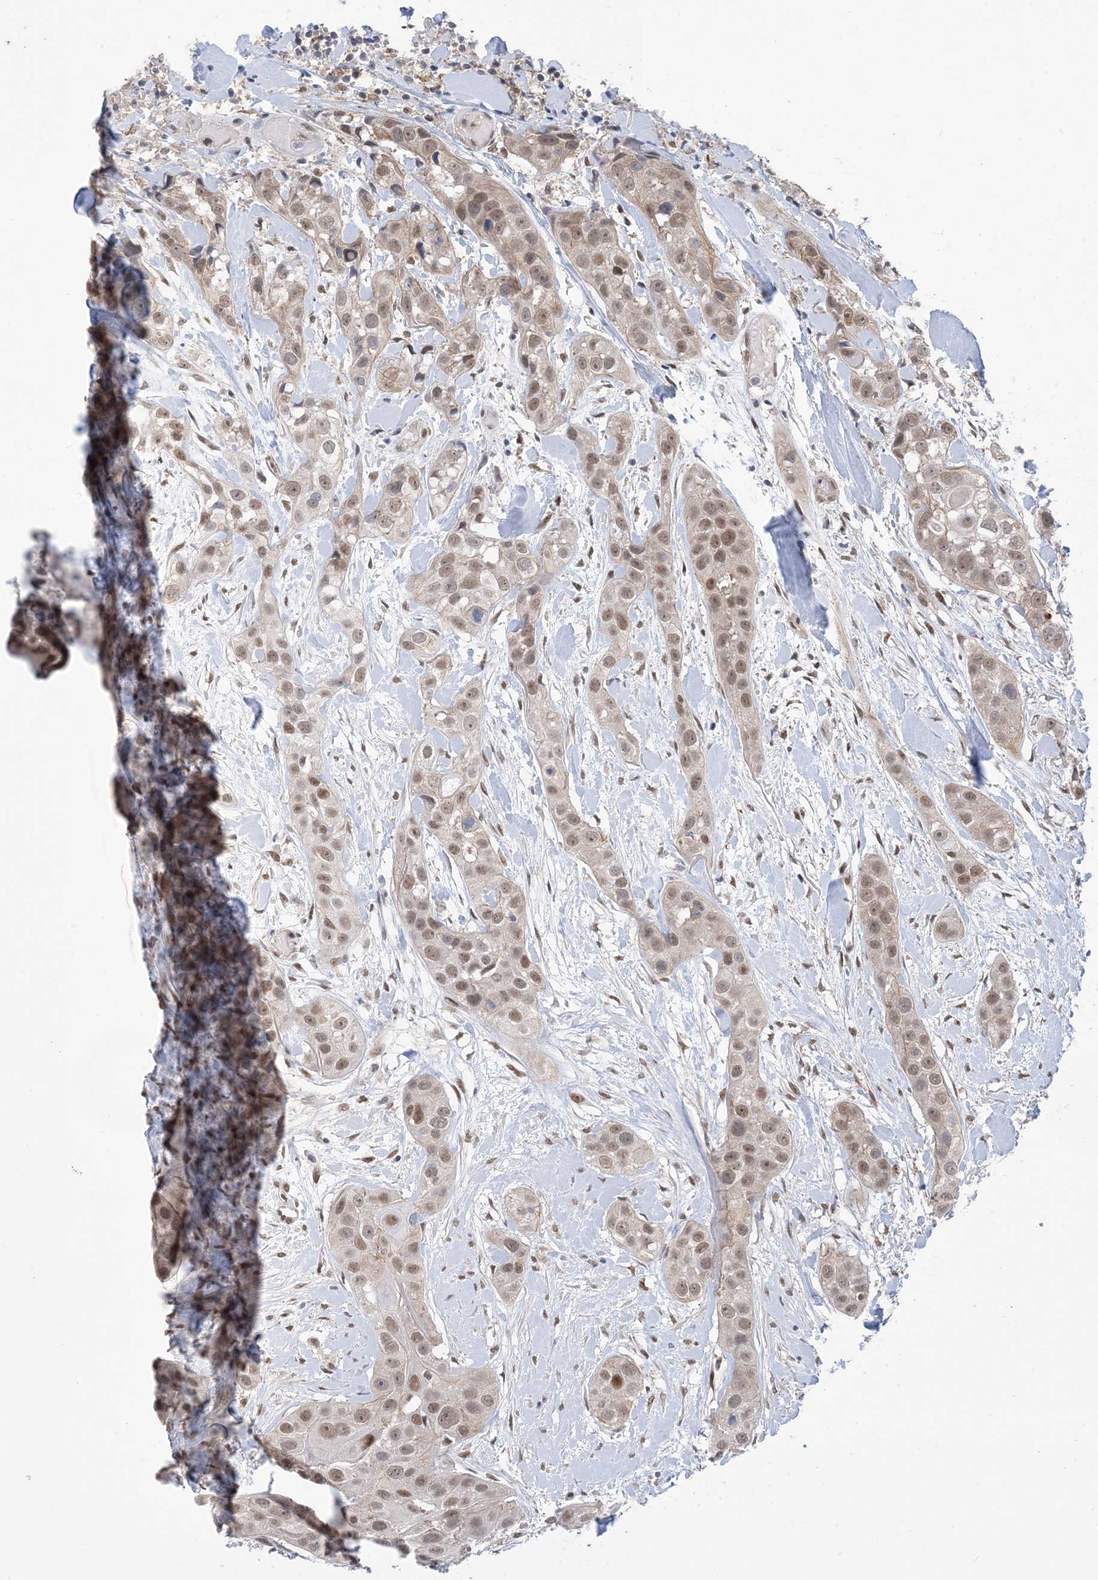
{"staining": {"intensity": "moderate", "quantity": ">75%", "location": "nuclear"}, "tissue": "head and neck cancer", "cell_type": "Tumor cells", "image_type": "cancer", "snomed": [{"axis": "morphology", "description": "Normal tissue, NOS"}, {"axis": "morphology", "description": "Squamous cell carcinoma, NOS"}, {"axis": "topography", "description": "Skeletal muscle"}, {"axis": "topography", "description": "Head-Neck"}], "caption": "High-magnification brightfield microscopy of head and neck cancer stained with DAB (3,3'-diaminobenzidine) (brown) and counterstained with hematoxylin (blue). tumor cells exhibit moderate nuclear staining is present in about>75% of cells. The staining is performed using DAB brown chromogen to label protein expression. The nuclei are counter-stained blue using hematoxylin.", "gene": "ZNF8", "patient": {"sex": "male", "age": 51}}